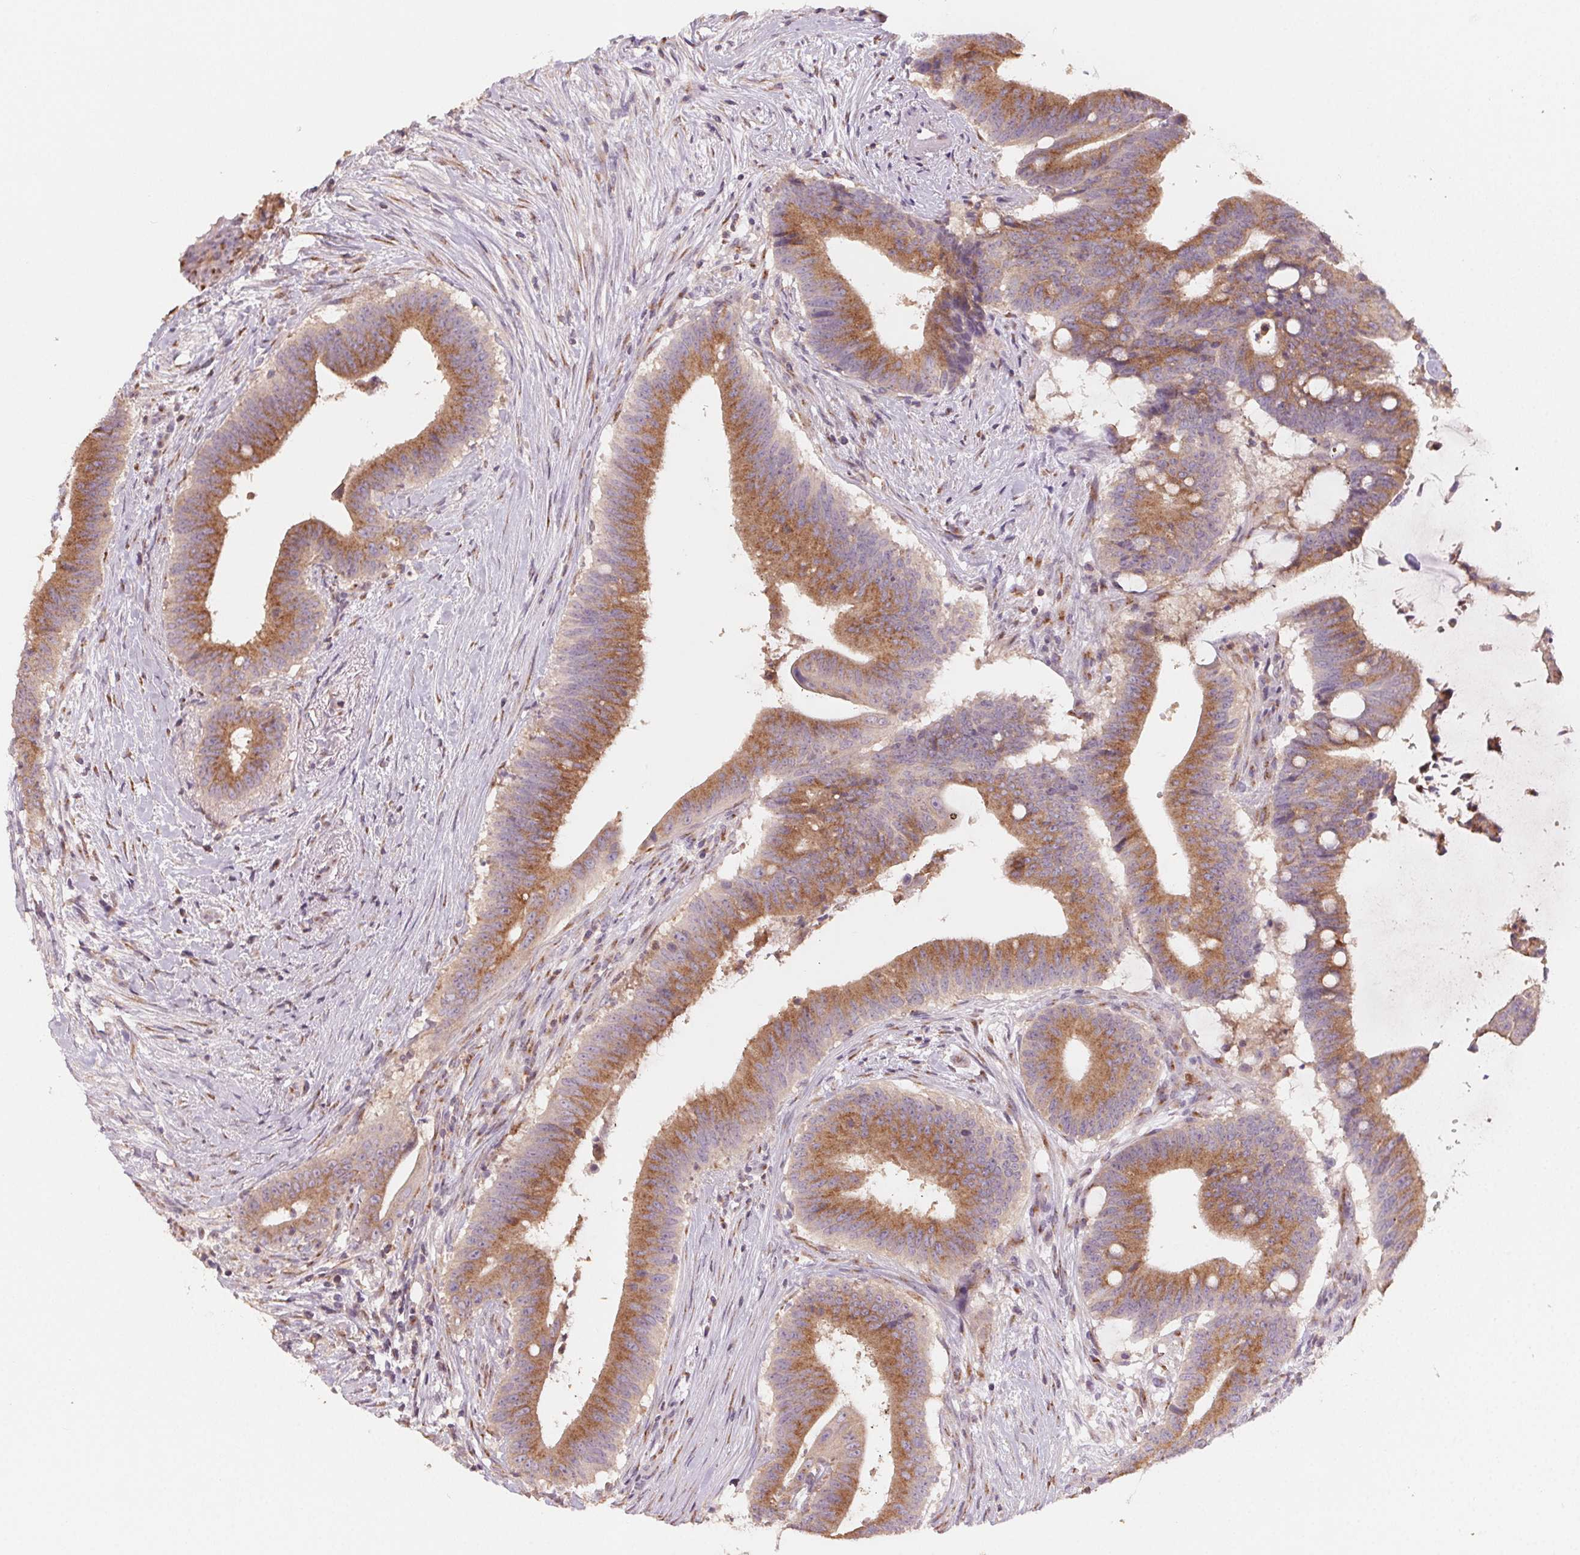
{"staining": {"intensity": "moderate", "quantity": ">75%", "location": "cytoplasmic/membranous"}, "tissue": "colorectal cancer", "cell_type": "Tumor cells", "image_type": "cancer", "snomed": [{"axis": "morphology", "description": "Adenocarcinoma, NOS"}, {"axis": "topography", "description": "Colon"}], "caption": "Protein expression analysis of colorectal adenocarcinoma shows moderate cytoplasmic/membranous expression in about >75% of tumor cells.", "gene": "AP1S1", "patient": {"sex": "female", "age": 43}}